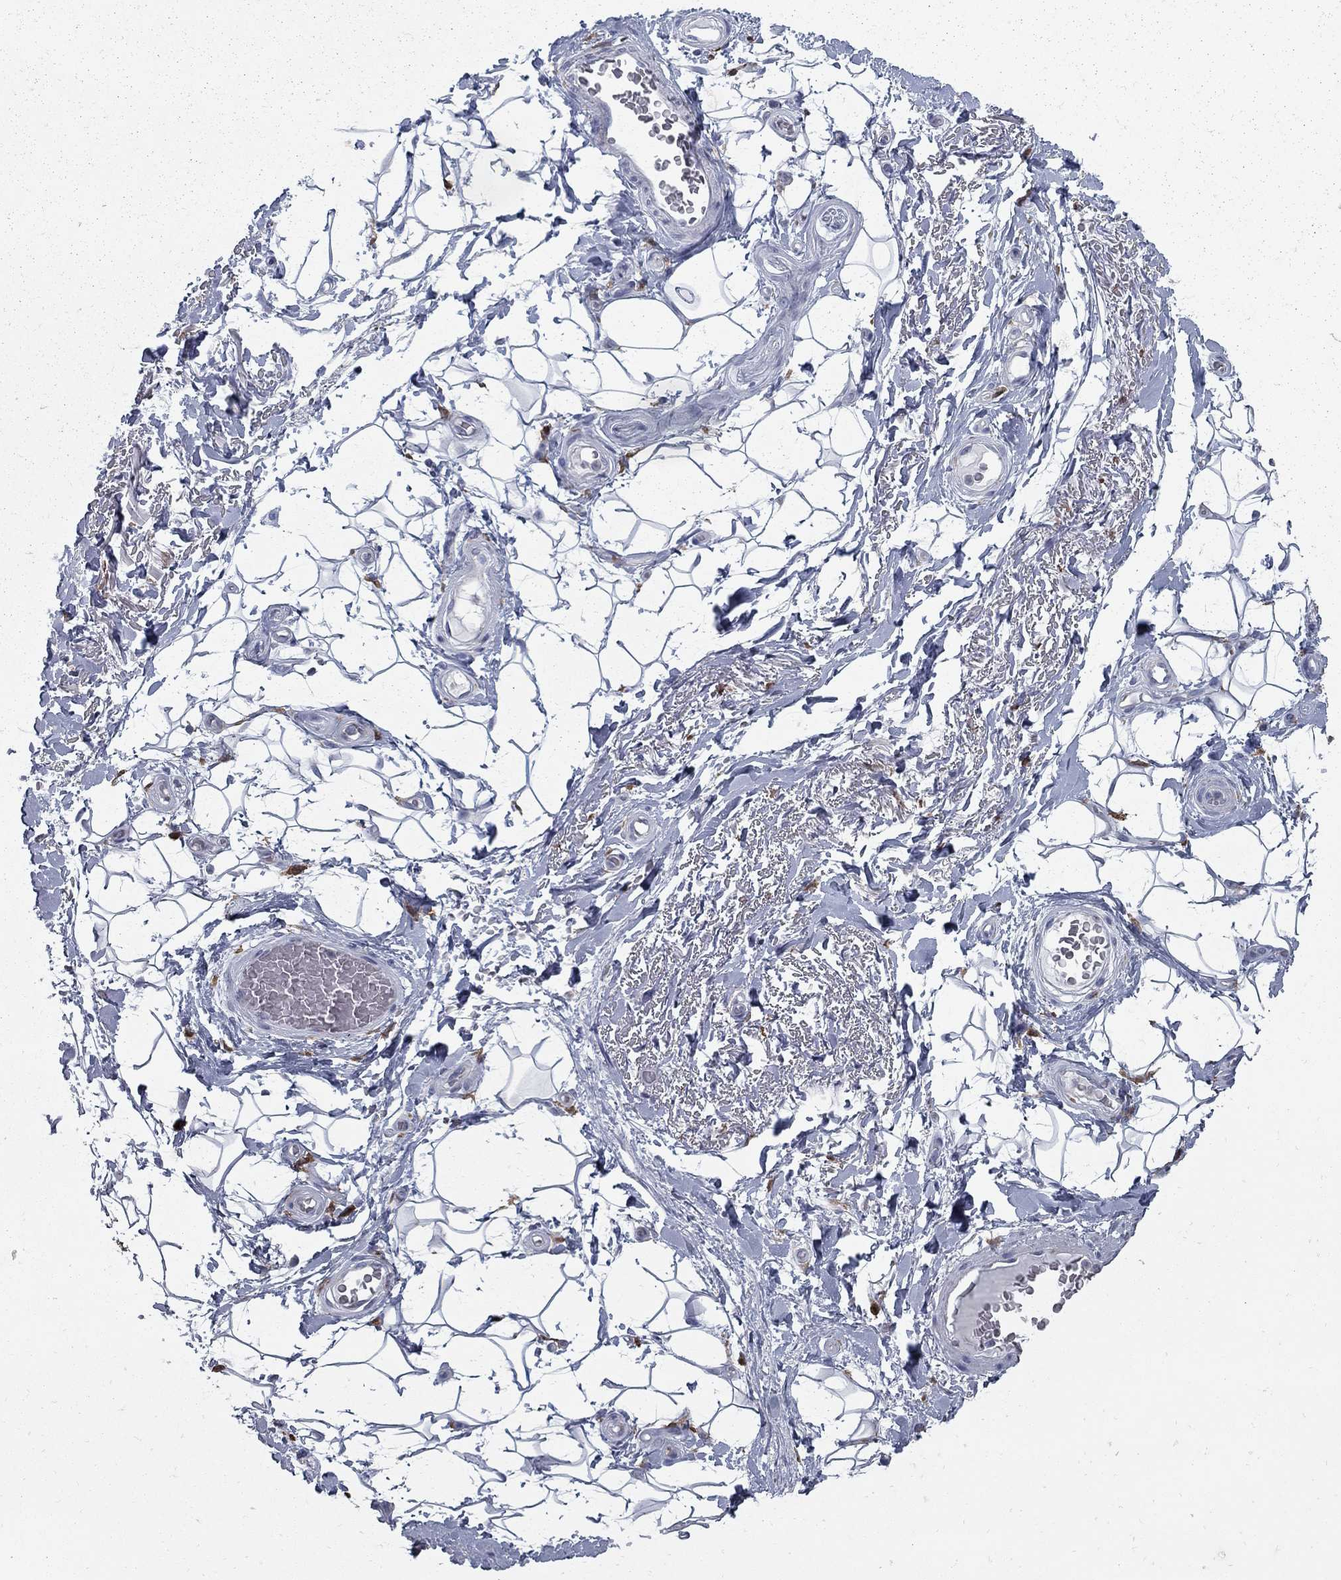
{"staining": {"intensity": "negative", "quantity": "none", "location": "none"}, "tissue": "adipose tissue", "cell_type": "Adipocytes", "image_type": "normal", "snomed": [{"axis": "morphology", "description": "Normal tissue, NOS"}, {"axis": "topography", "description": "Anal"}, {"axis": "topography", "description": "Peripheral nerve tissue"}], "caption": "IHC micrograph of benign adipose tissue: human adipose tissue stained with DAB displays no significant protein expression in adipocytes. (Immunohistochemistry (ihc), brightfield microscopy, high magnification).", "gene": "KIAA0319L", "patient": {"sex": "male", "age": 53}}